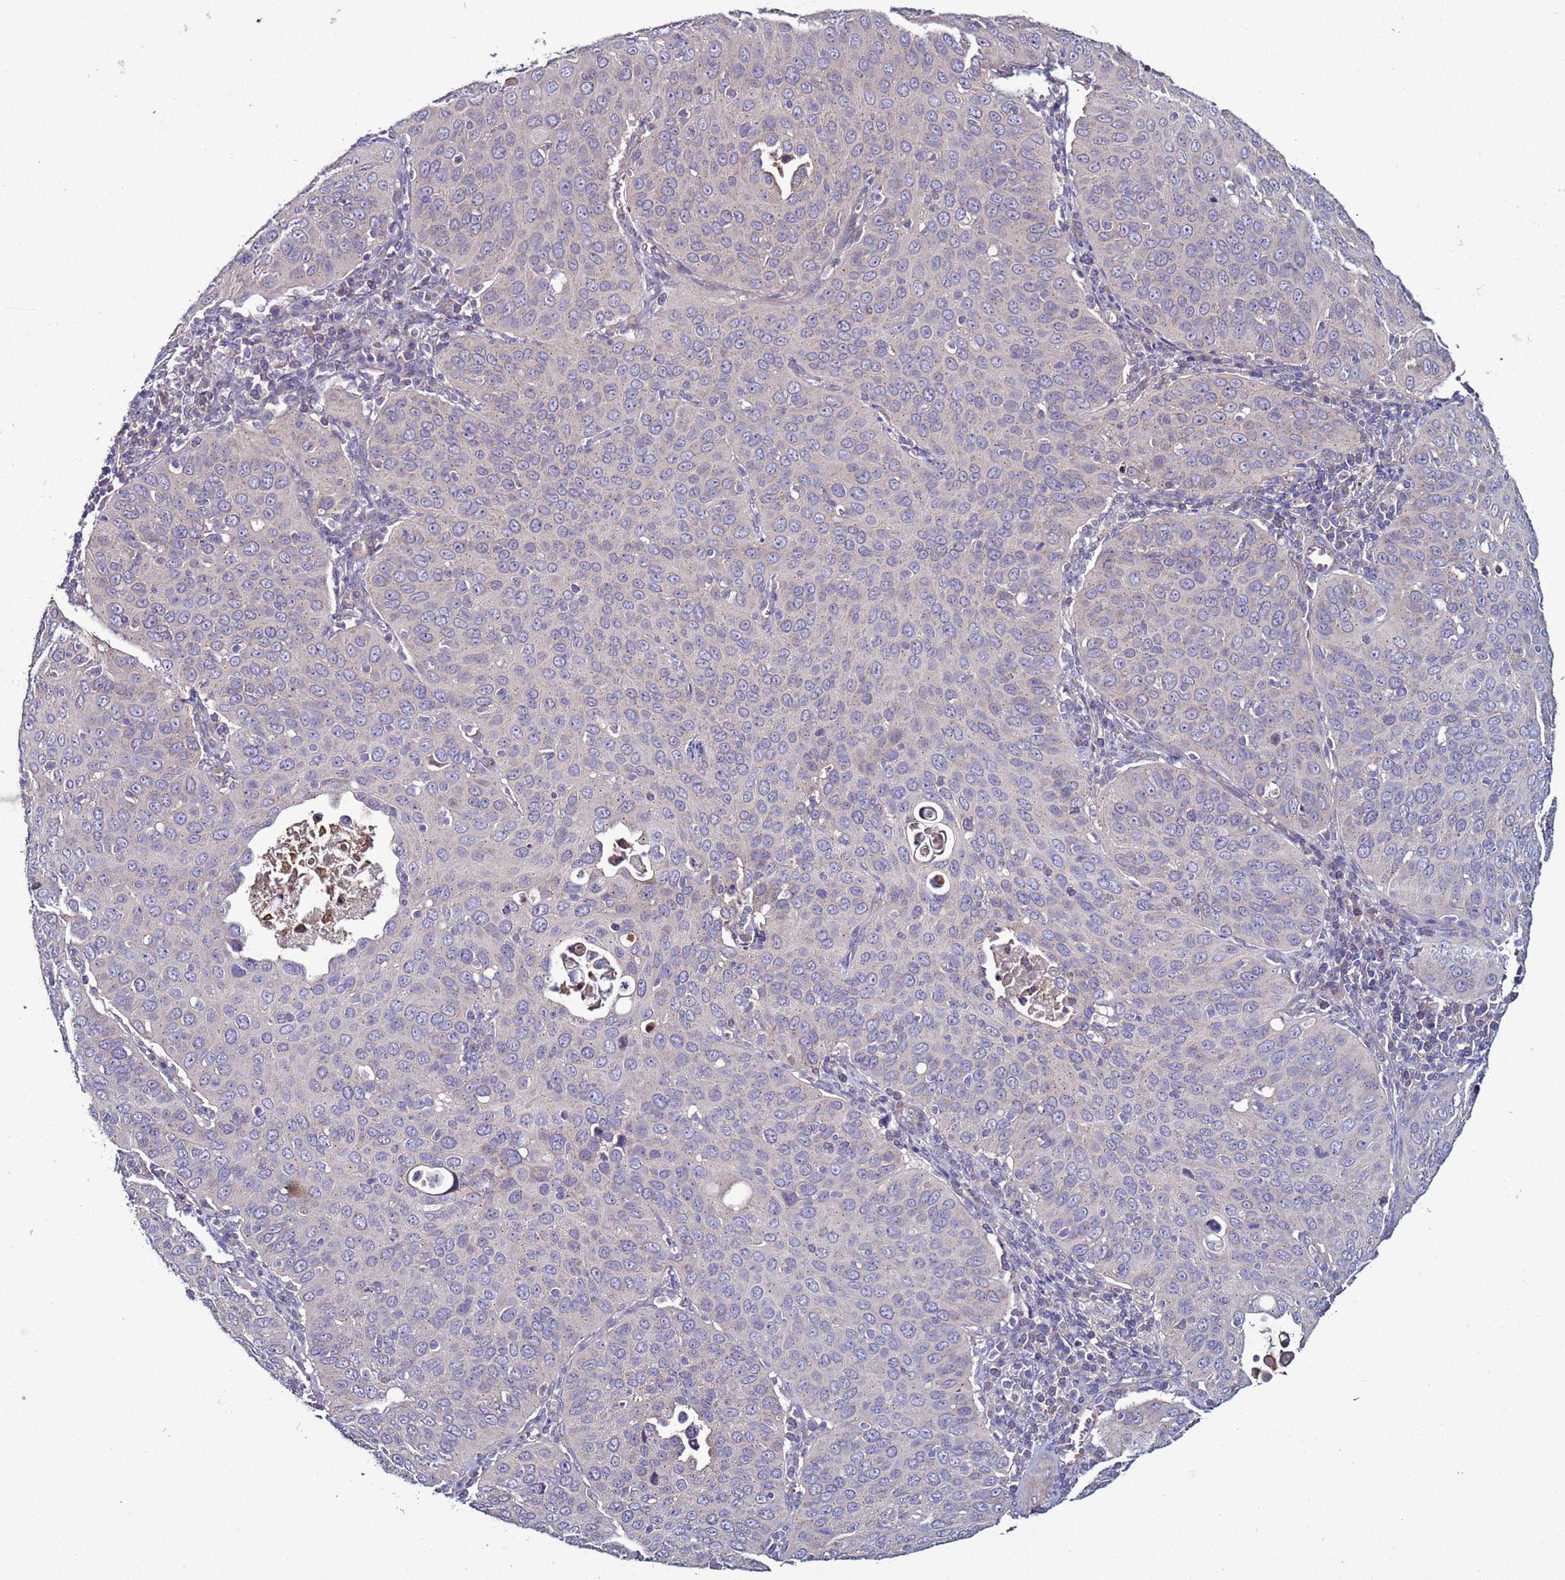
{"staining": {"intensity": "negative", "quantity": "none", "location": "none"}, "tissue": "cervical cancer", "cell_type": "Tumor cells", "image_type": "cancer", "snomed": [{"axis": "morphology", "description": "Squamous cell carcinoma, NOS"}, {"axis": "topography", "description": "Cervix"}], "caption": "Tumor cells are negative for brown protein staining in cervical squamous cell carcinoma.", "gene": "RABL2B", "patient": {"sex": "female", "age": 36}}